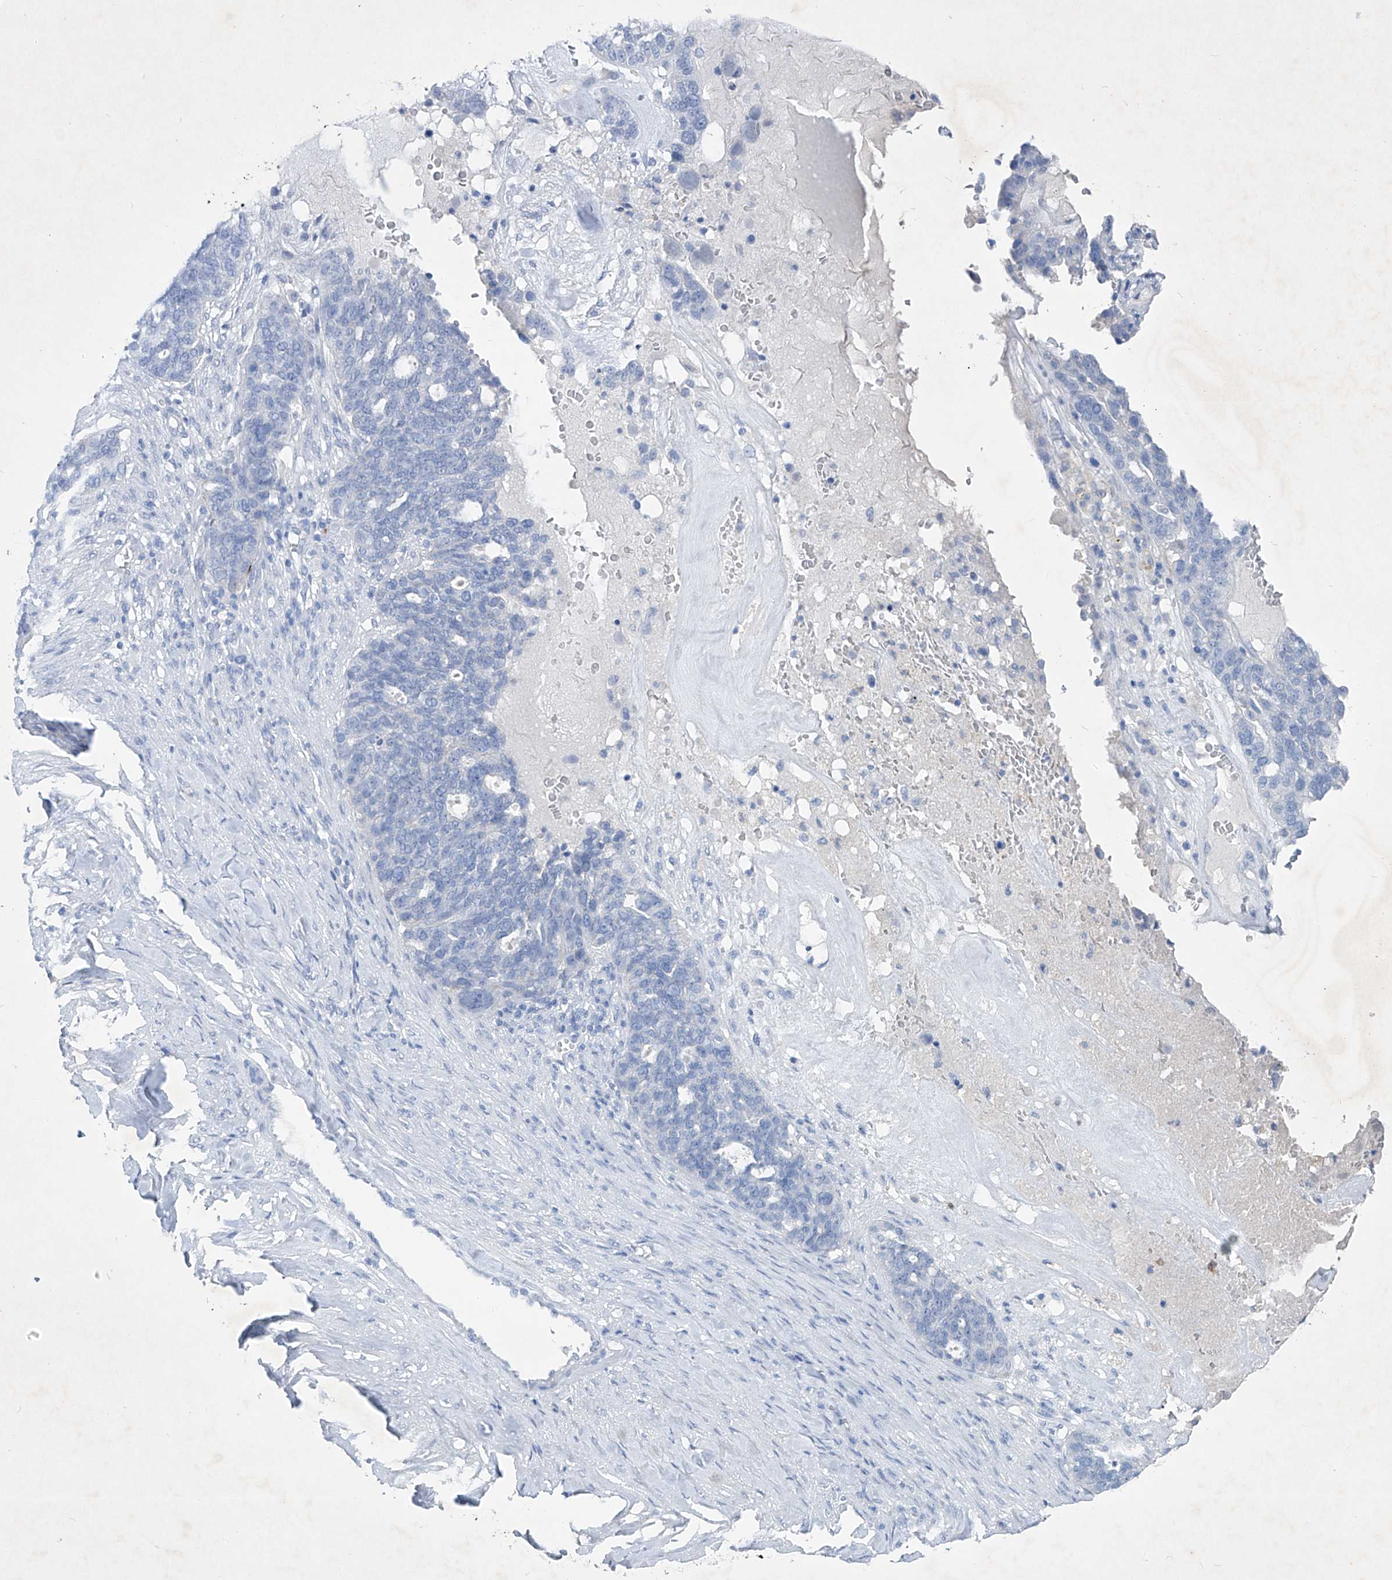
{"staining": {"intensity": "negative", "quantity": "none", "location": "none"}, "tissue": "ovarian cancer", "cell_type": "Tumor cells", "image_type": "cancer", "snomed": [{"axis": "morphology", "description": "Cystadenocarcinoma, serous, NOS"}, {"axis": "topography", "description": "Ovary"}], "caption": "Micrograph shows no significant protein staining in tumor cells of ovarian cancer (serous cystadenocarcinoma). The staining was performed using DAB (3,3'-diaminobenzidine) to visualize the protein expression in brown, while the nuclei were stained in blue with hematoxylin (Magnification: 20x).", "gene": "FRS3", "patient": {"sex": "female", "age": 59}}